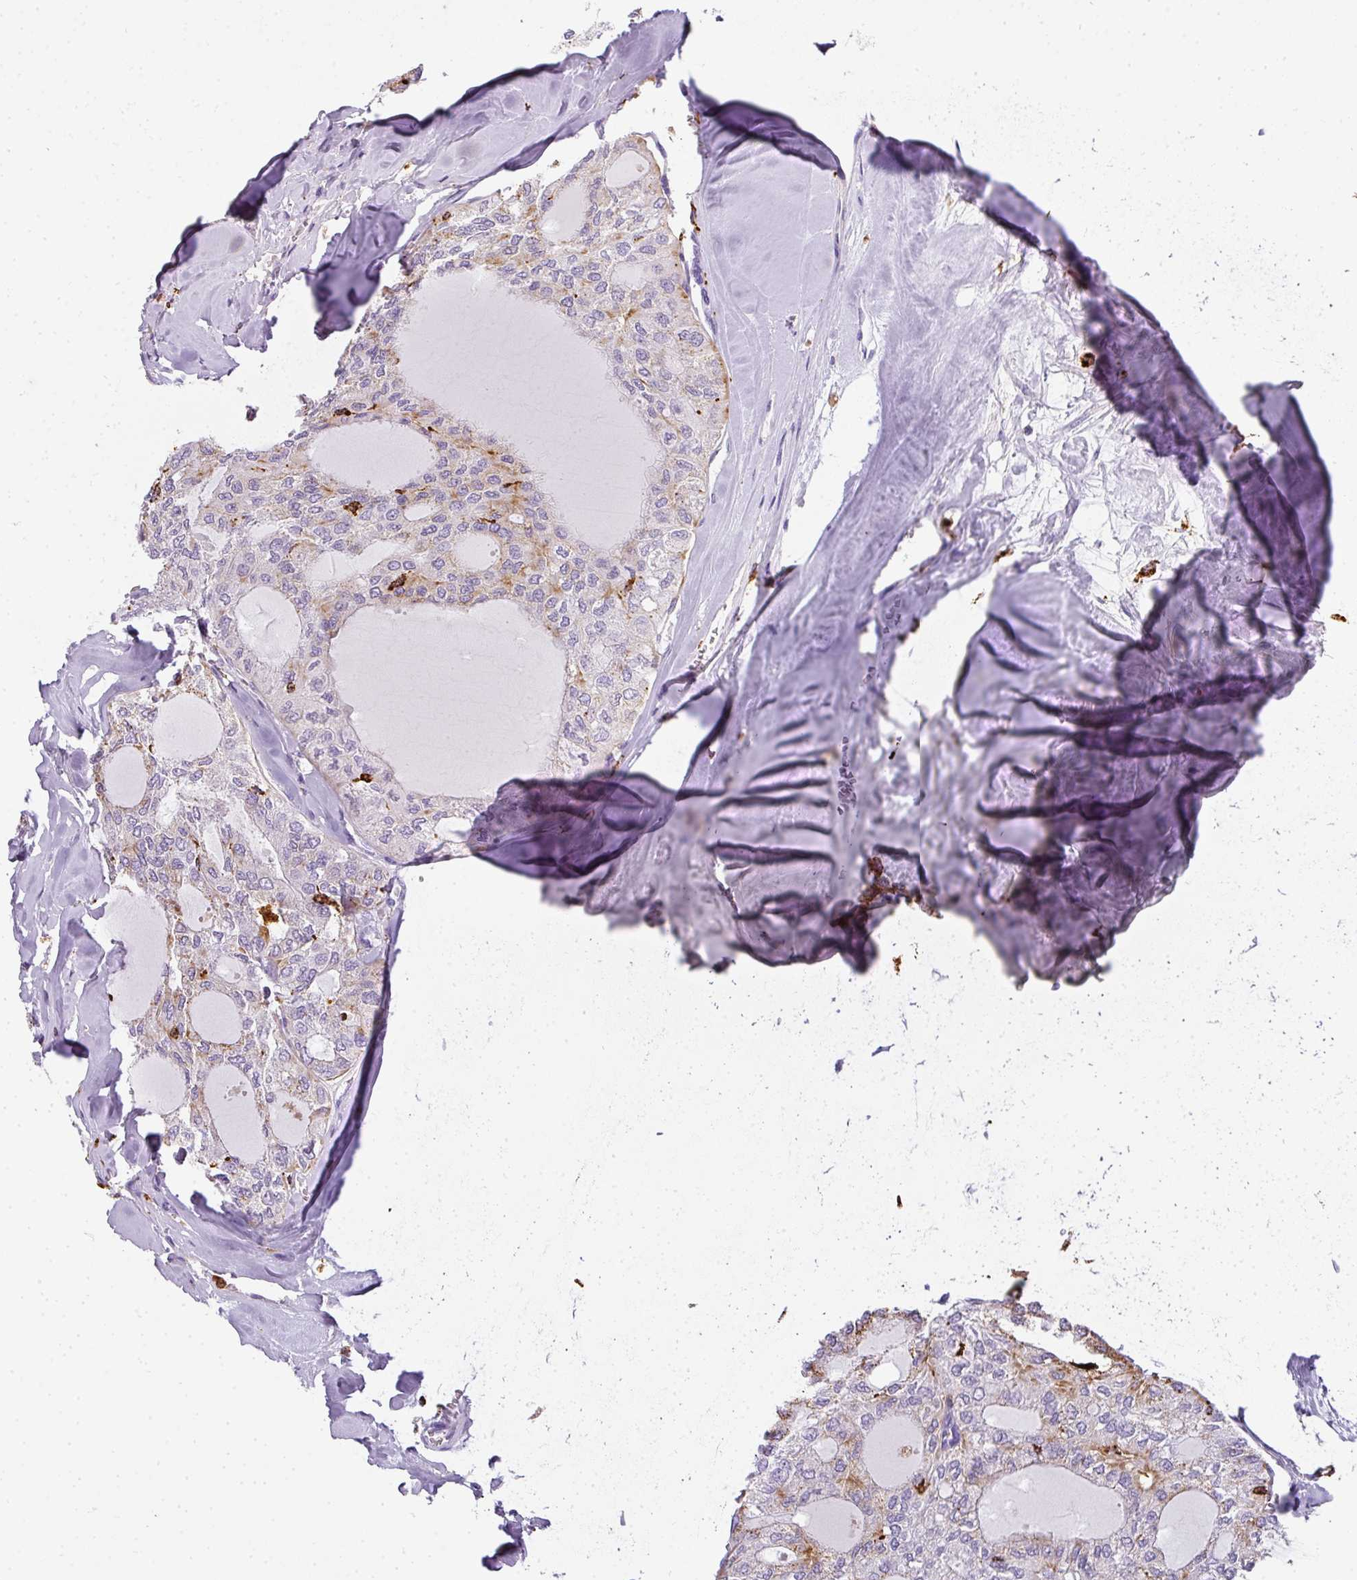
{"staining": {"intensity": "weak", "quantity": "<25%", "location": "cytoplasmic/membranous"}, "tissue": "thyroid cancer", "cell_type": "Tumor cells", "image_type": "cancer", "snomed": [{"axis": "morphology", "description": "Follicular adenoma carcinoma, NOS"}, {"axis": "topography", "description": "Thyroid gland"}], "caption": "This is an immunohistochemistry (IHC) histopathology image of thyroid cancer. There is no expression in tumor cells.", "gene": "MMACHC", "patient": {"sex": "male", "age": 75}}